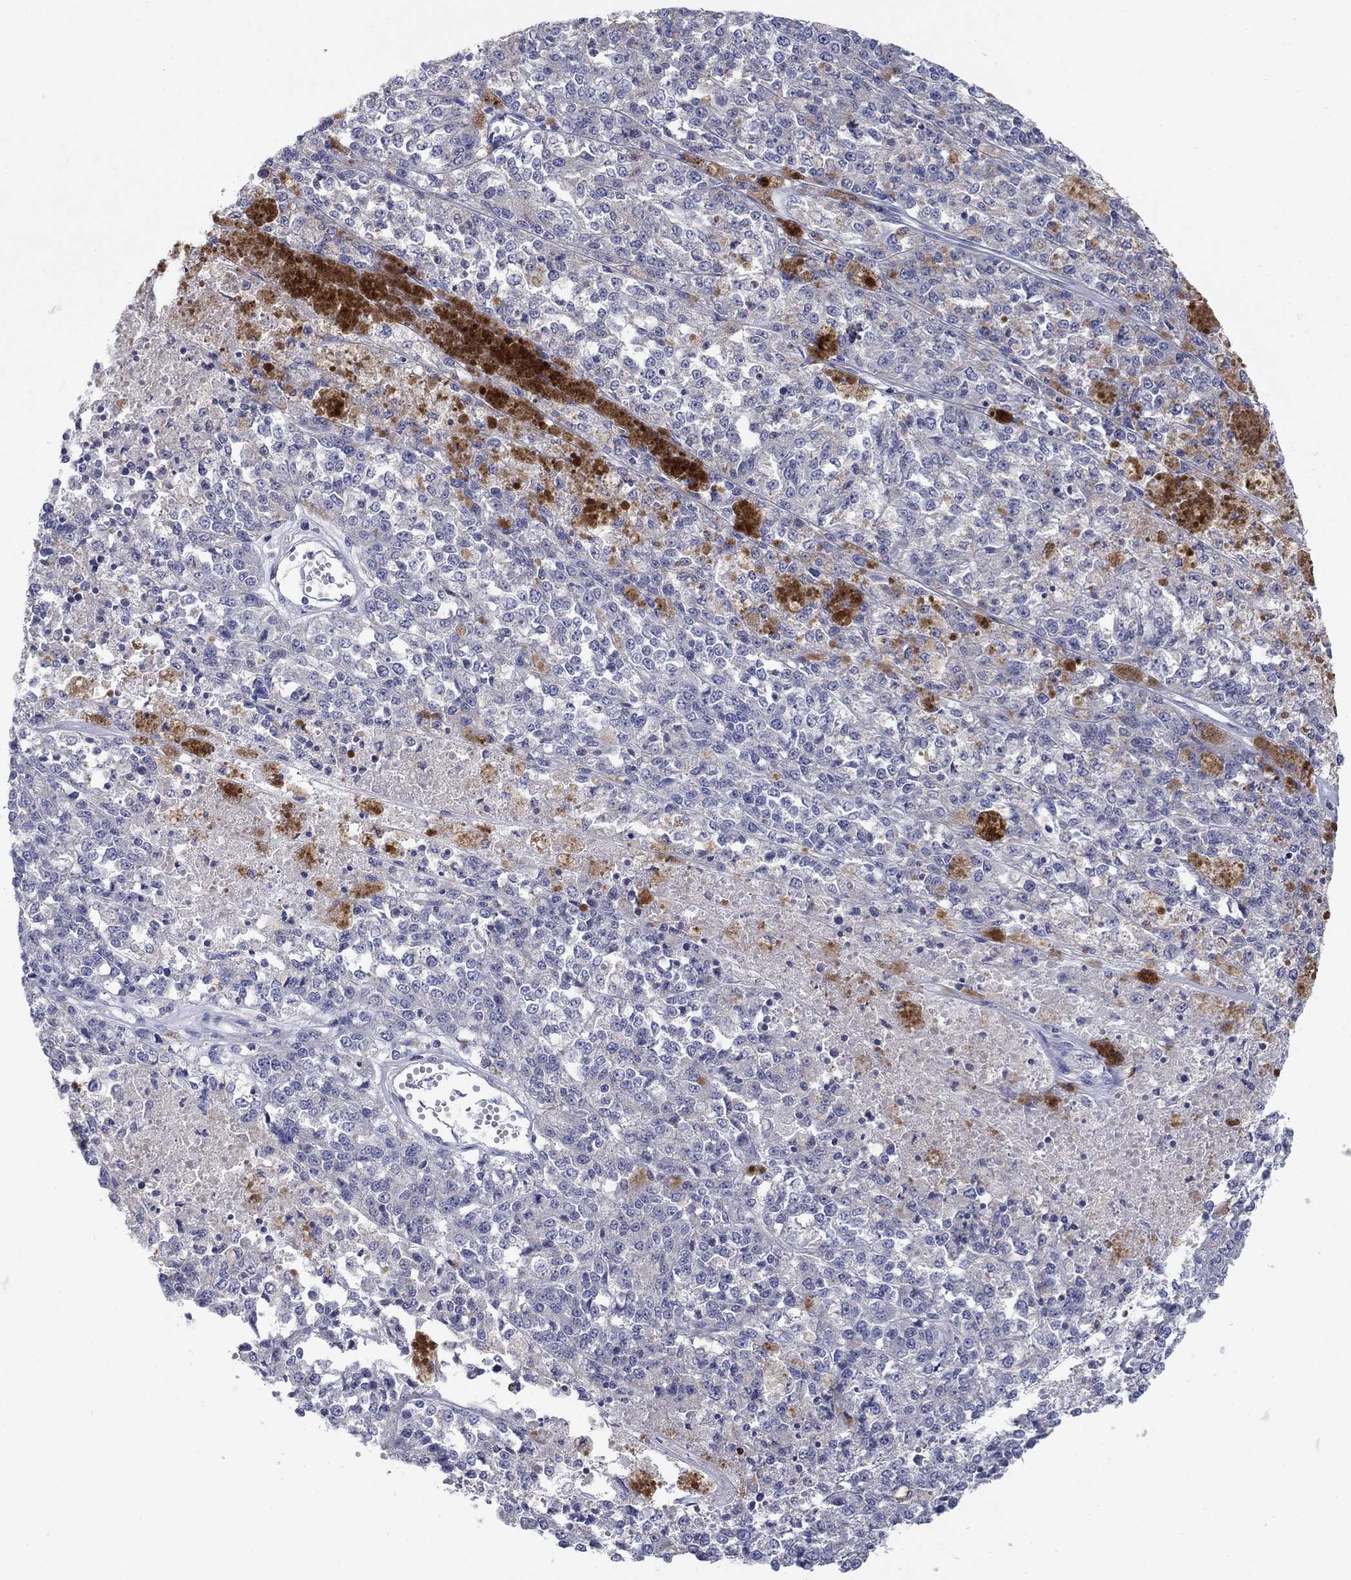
{"staining": {"intensity": "negative", "quantity": "none", "location": "none"}, "tissue": "melanoma", "cell_type": "Tumor cells", "image_type": "cancer", "snomed": [{"axis": "morphology", "description": "Malignant melanoma, Metastatic site"}, {"axis": "topography", "description": "Lymph node"}], "caption": "A high-resolution image shows IHC staining of malignant melanoma (metastatic site), which displays no significant staining in tumor cells. (DAB (3,3'-diaminobenzidine) IHC visualized using brightfield microscopy, high magnification).", "gene": "REEP2", "patient": {"sex": "female", "age": 64}}